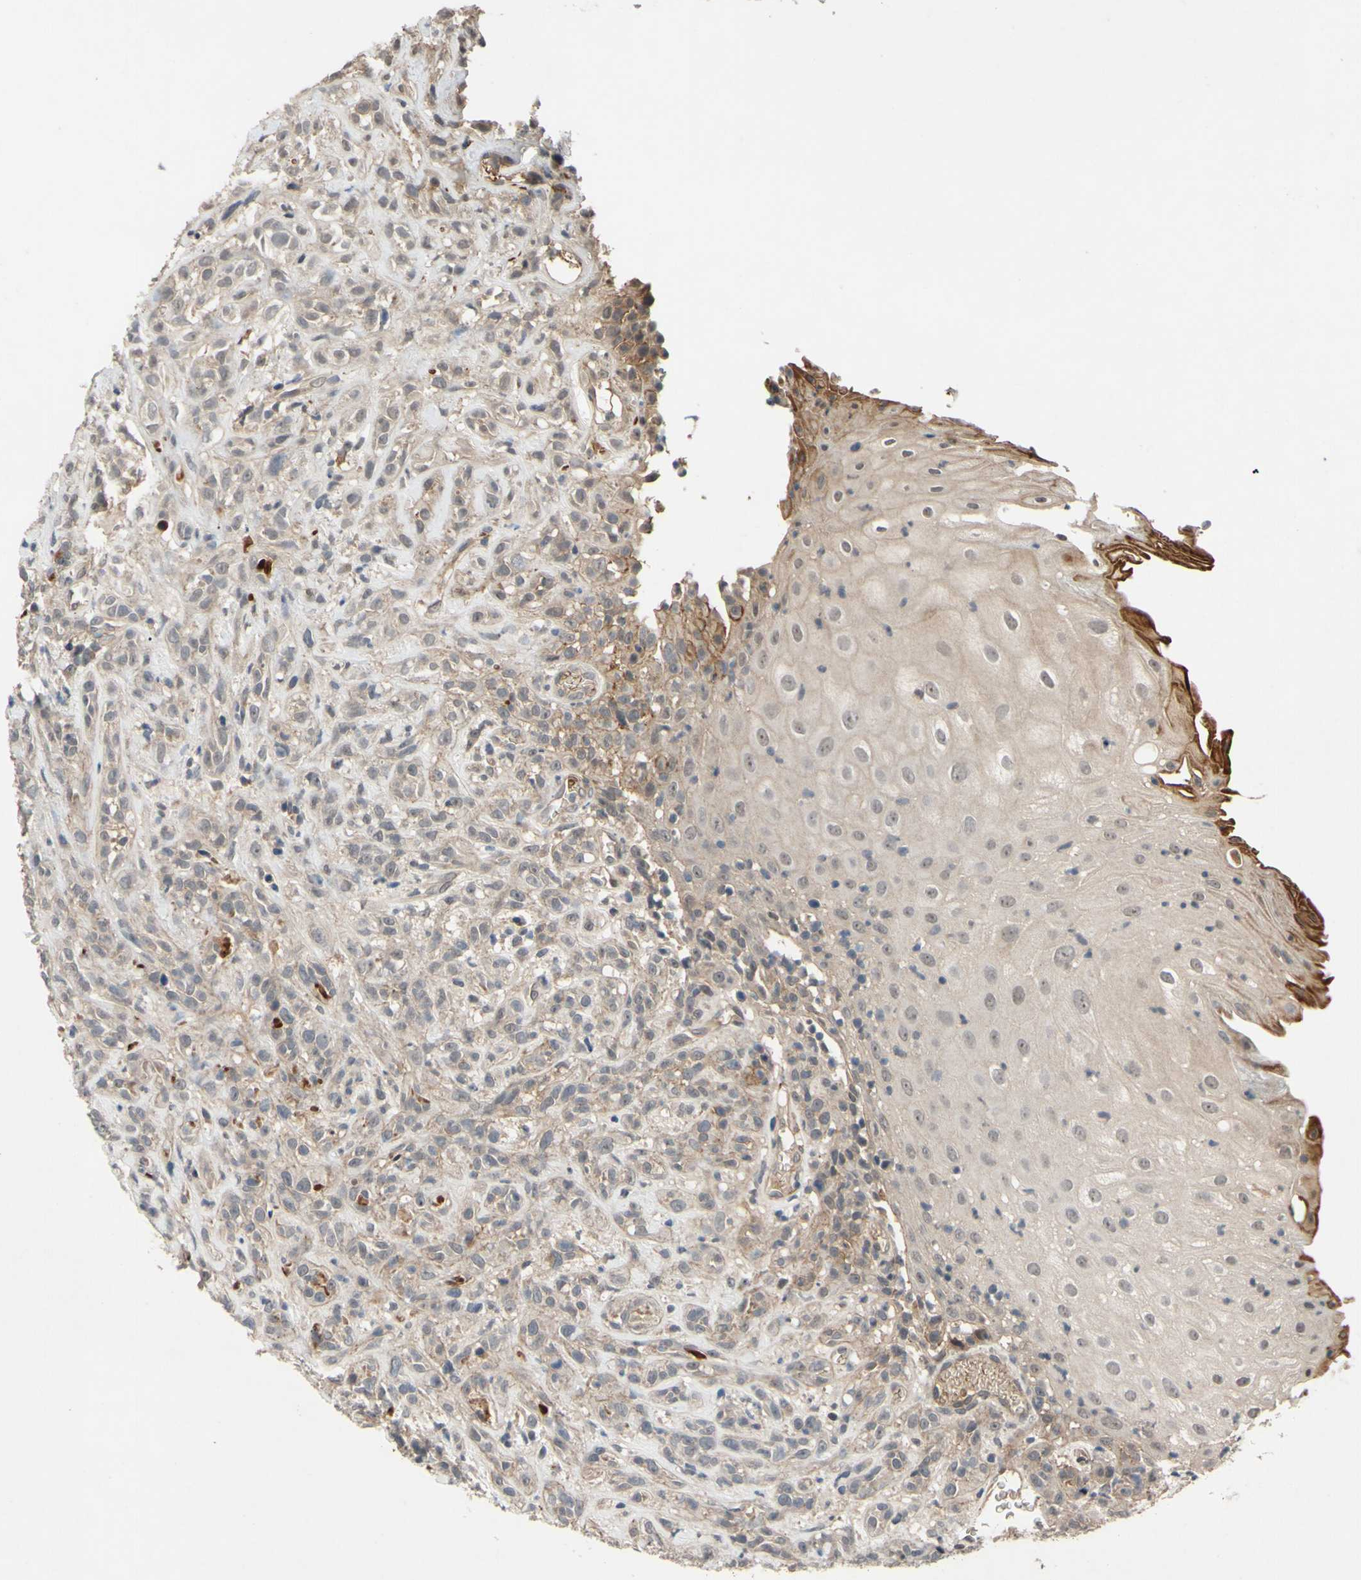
{"staining": {"intensity": "weak", "quantity": ">75%", "location": "cytoplasmic/membranous"}, "tissue": "head and neck cancer", "cell_type": "Tumor cells", "image_type": "cancer", "snomed": [{"axis": "morphology", "description": "Normal tissue, NOS"}, {"axis": "morphology", "description": "Squamous cell carcinoma, NOS"}, {"axis": "topography", "description": "Cartilage tissue"}, {"axis": "topography", "description": "Head-Neck"}], "caption": "Immunohistochemical staining of head and neck squamous cell carcinoma reveals low levels of weak cytoplasmic/membranous protein positivity in approximately >75% of tumor cells. Ihc stains the protein of interest in brown and the nuclei are stained blue.", "gene": "ALK", "patient": {"sex": "male", "age": 62}}